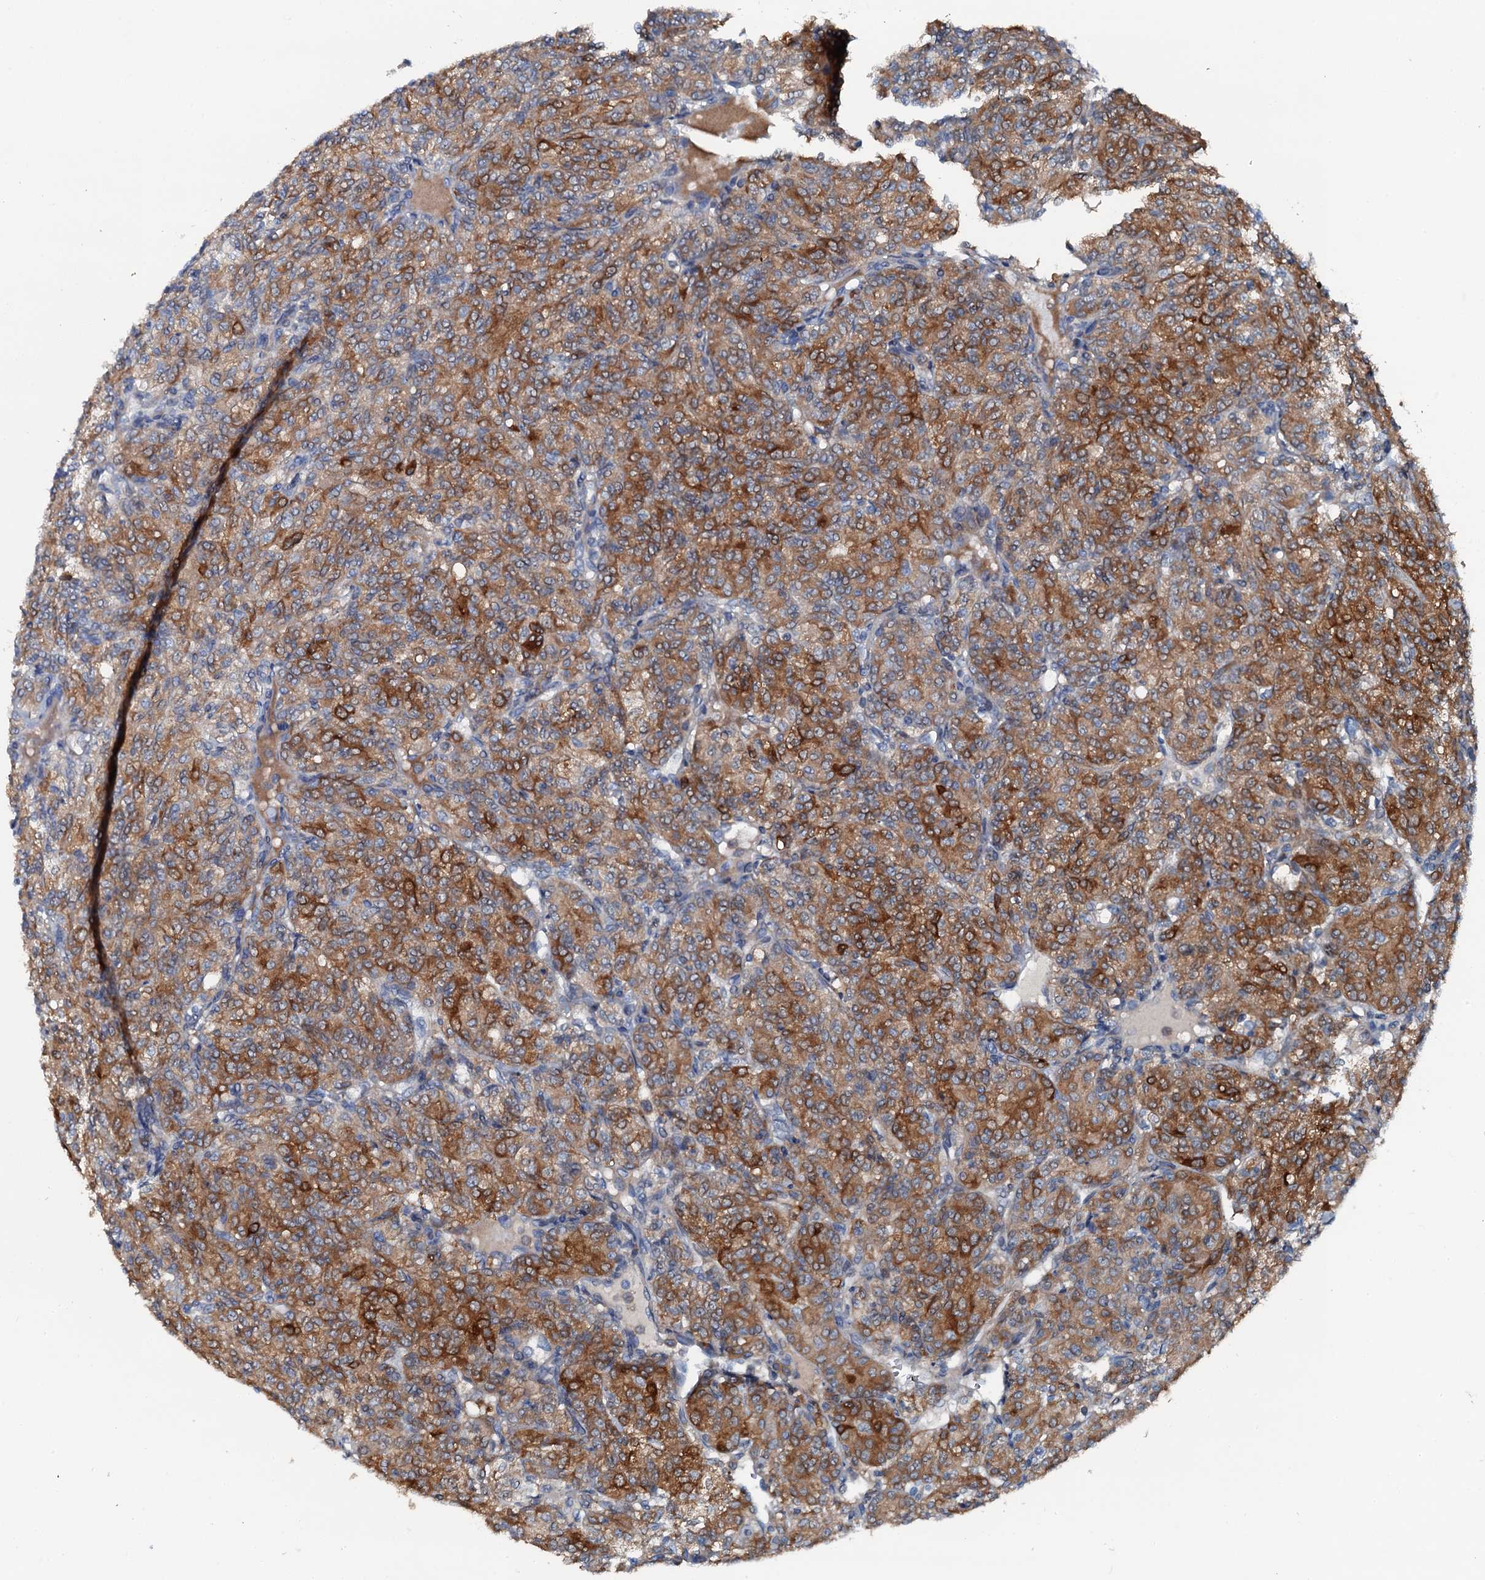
{"staining": {"intensity": "strong", "quantity": ">75%", "location": "cytoplasmic/membranous"}, "tissue": "renal cancer", "cell_type": "Tumor cells", "image_type": "cancer", "snomed": [{"axis": "morphology", "description": "Adenocarcinoma, NOS"}, {"axis": "topography", "description": "Kidney"}], "caption": "Renal adenocarcinoma stained for a protein (brown) demonstrates strong cytoplasmic/membranous positive expression in about >75% of tumor cells.", "gene": "GFOD2", "patient": {"sex": "male", "age": 77}}